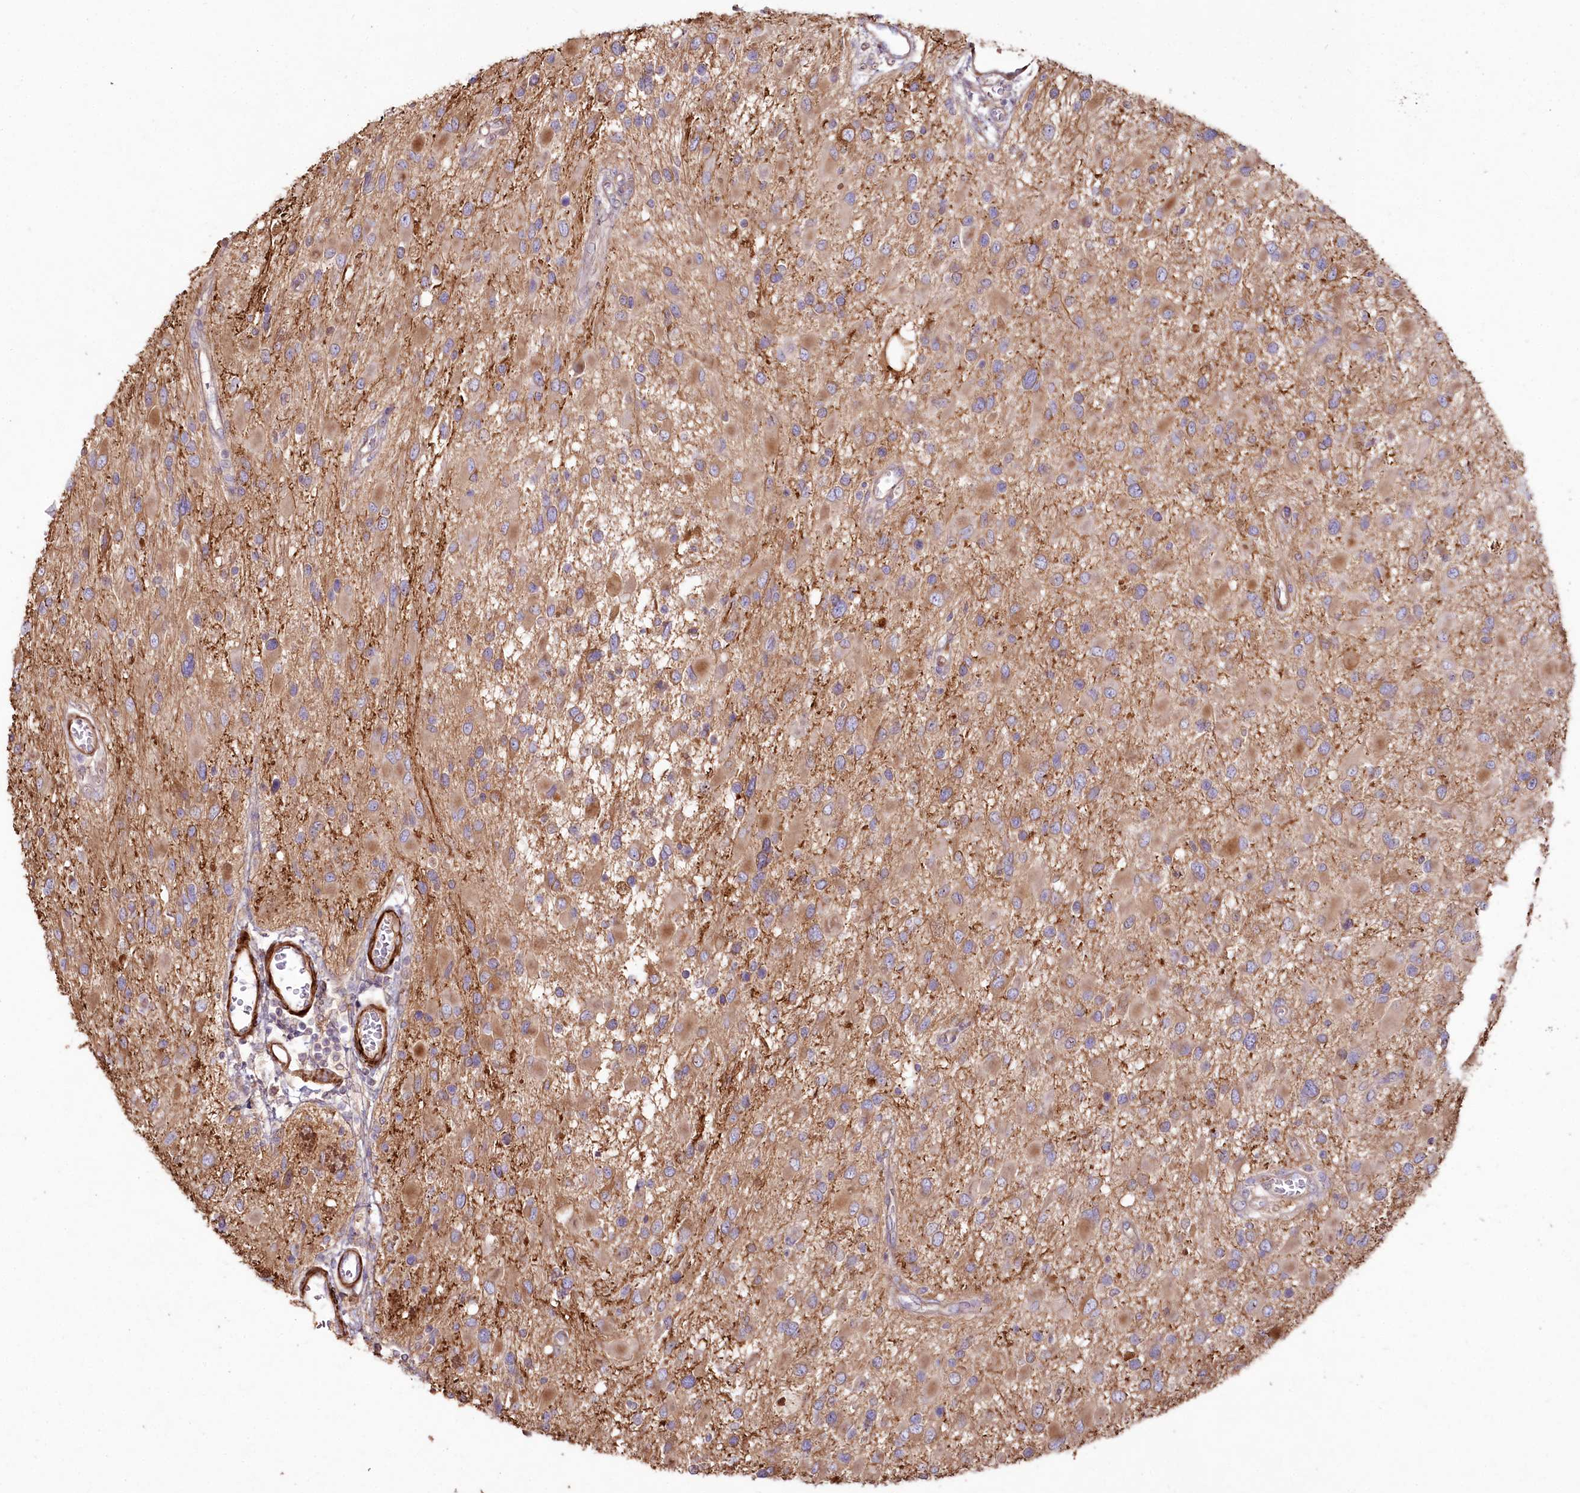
{"staining": {"intensity": "moderate", "quantity": "25%-75%", "location": "cytoplasmic/membranous"}, "tissue": "glioma", "cell_type": "Tumor cells", "image_type": "cancer", "snomed": [{"axis": "morphology", "description": "Glioma, malignant, High grade"}, {"axis": "topography", "description": "Brain"}], "caption": "The immunohistochemical stain shows moderate cytoplasmic/membranous expression in tumor cells of glioma tissue.", "gene": "SUMF1", "patient": {"sex": "male", "age": 53}}